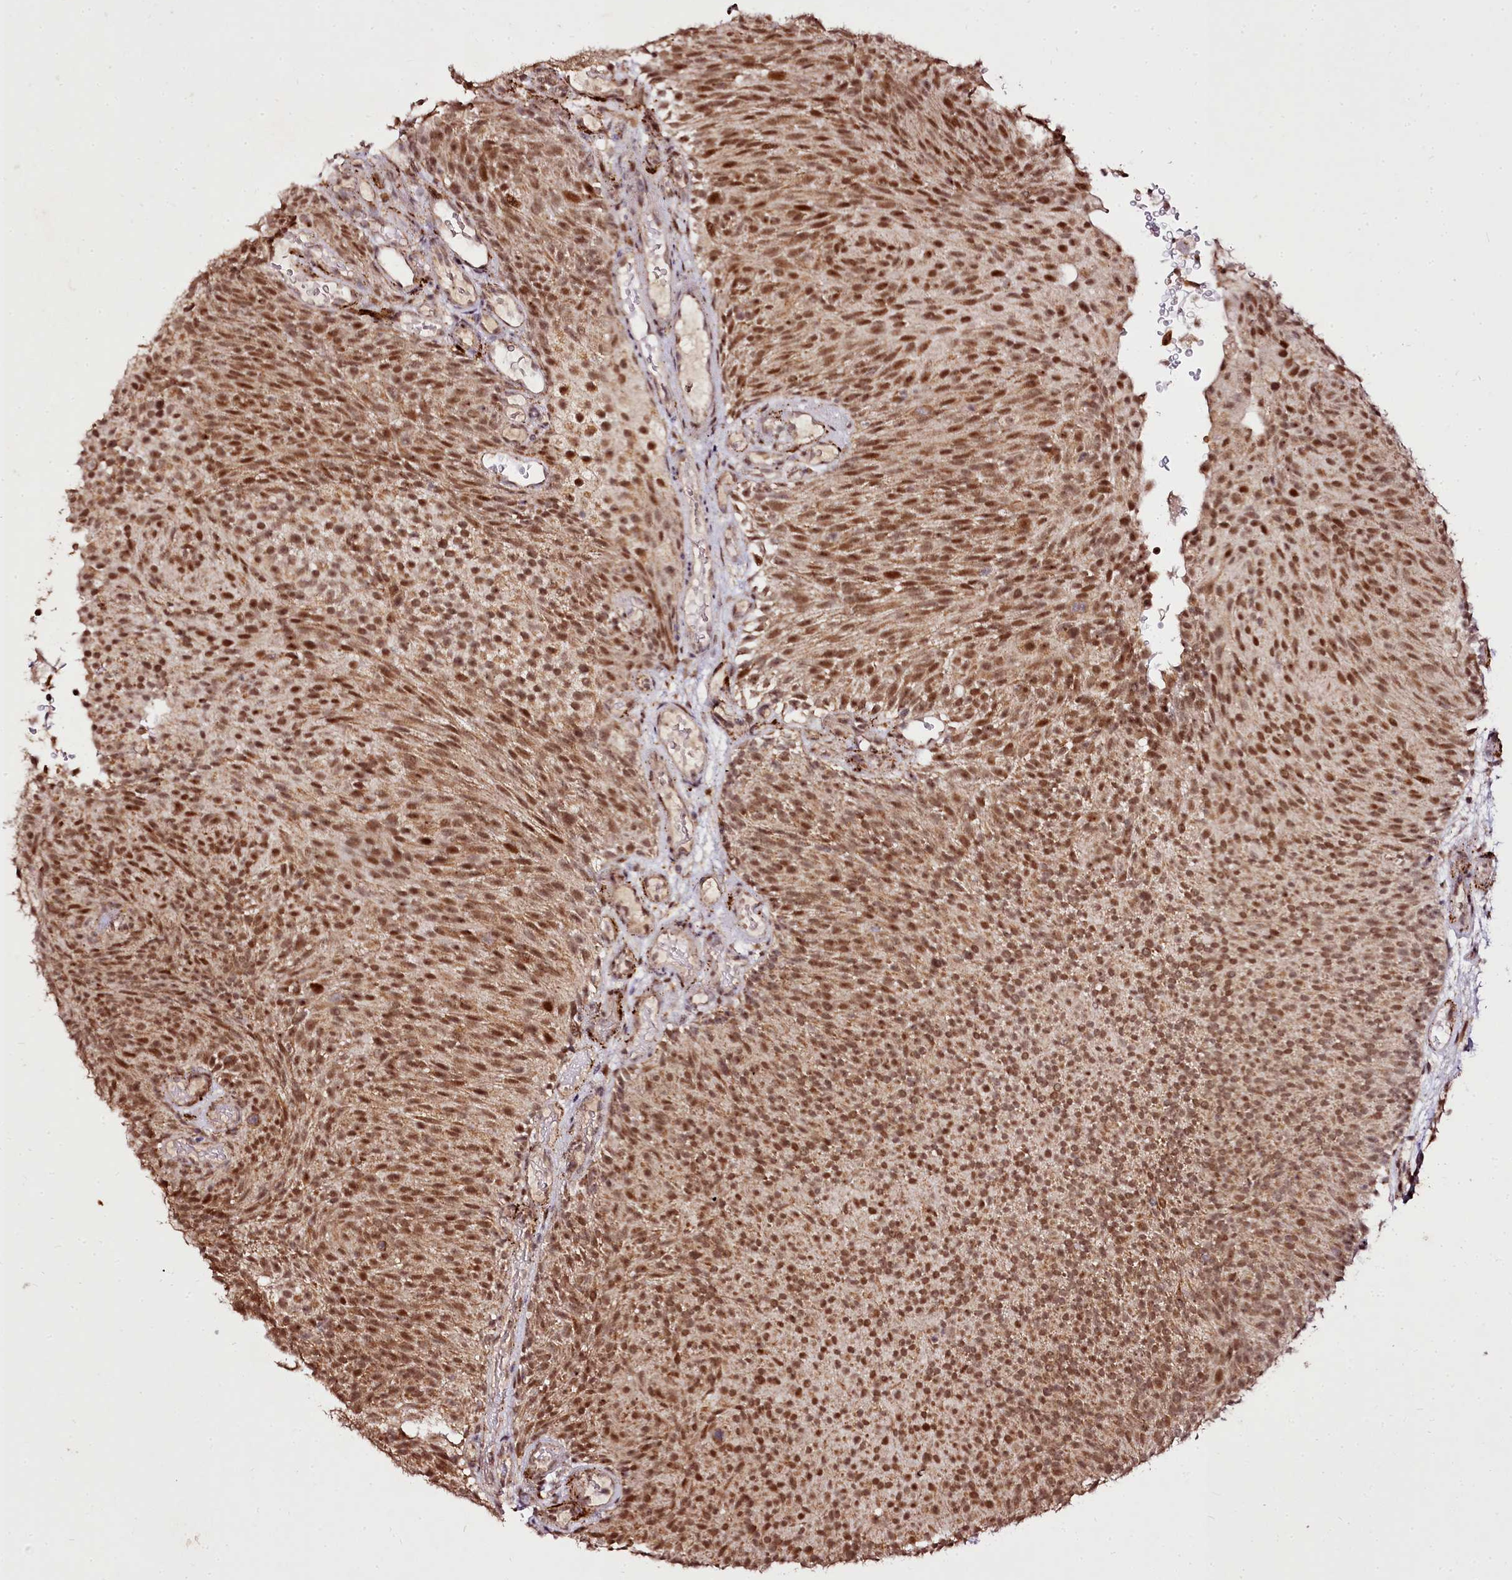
{"staining": {"intensity": "moderate", "quantity": ">75%", "location": "nuclear"}, "tissue": "urothelial cancer", "cell_type": "Tumor cells", "image_type": "cancer", "snomed": [{"axis": "morphology", "description": "Urothelial carcinoma, Low grade"}, {"axis": "topography", "description": "Urinary bladder"}], "caption": "Moderate nuclear staining is present in approximately >75% of tumor cells in urothelial cancer. Nuclei are stained in blue.", "gene": "EDIL3", "patient": {"sex": "male", "age": 78}}